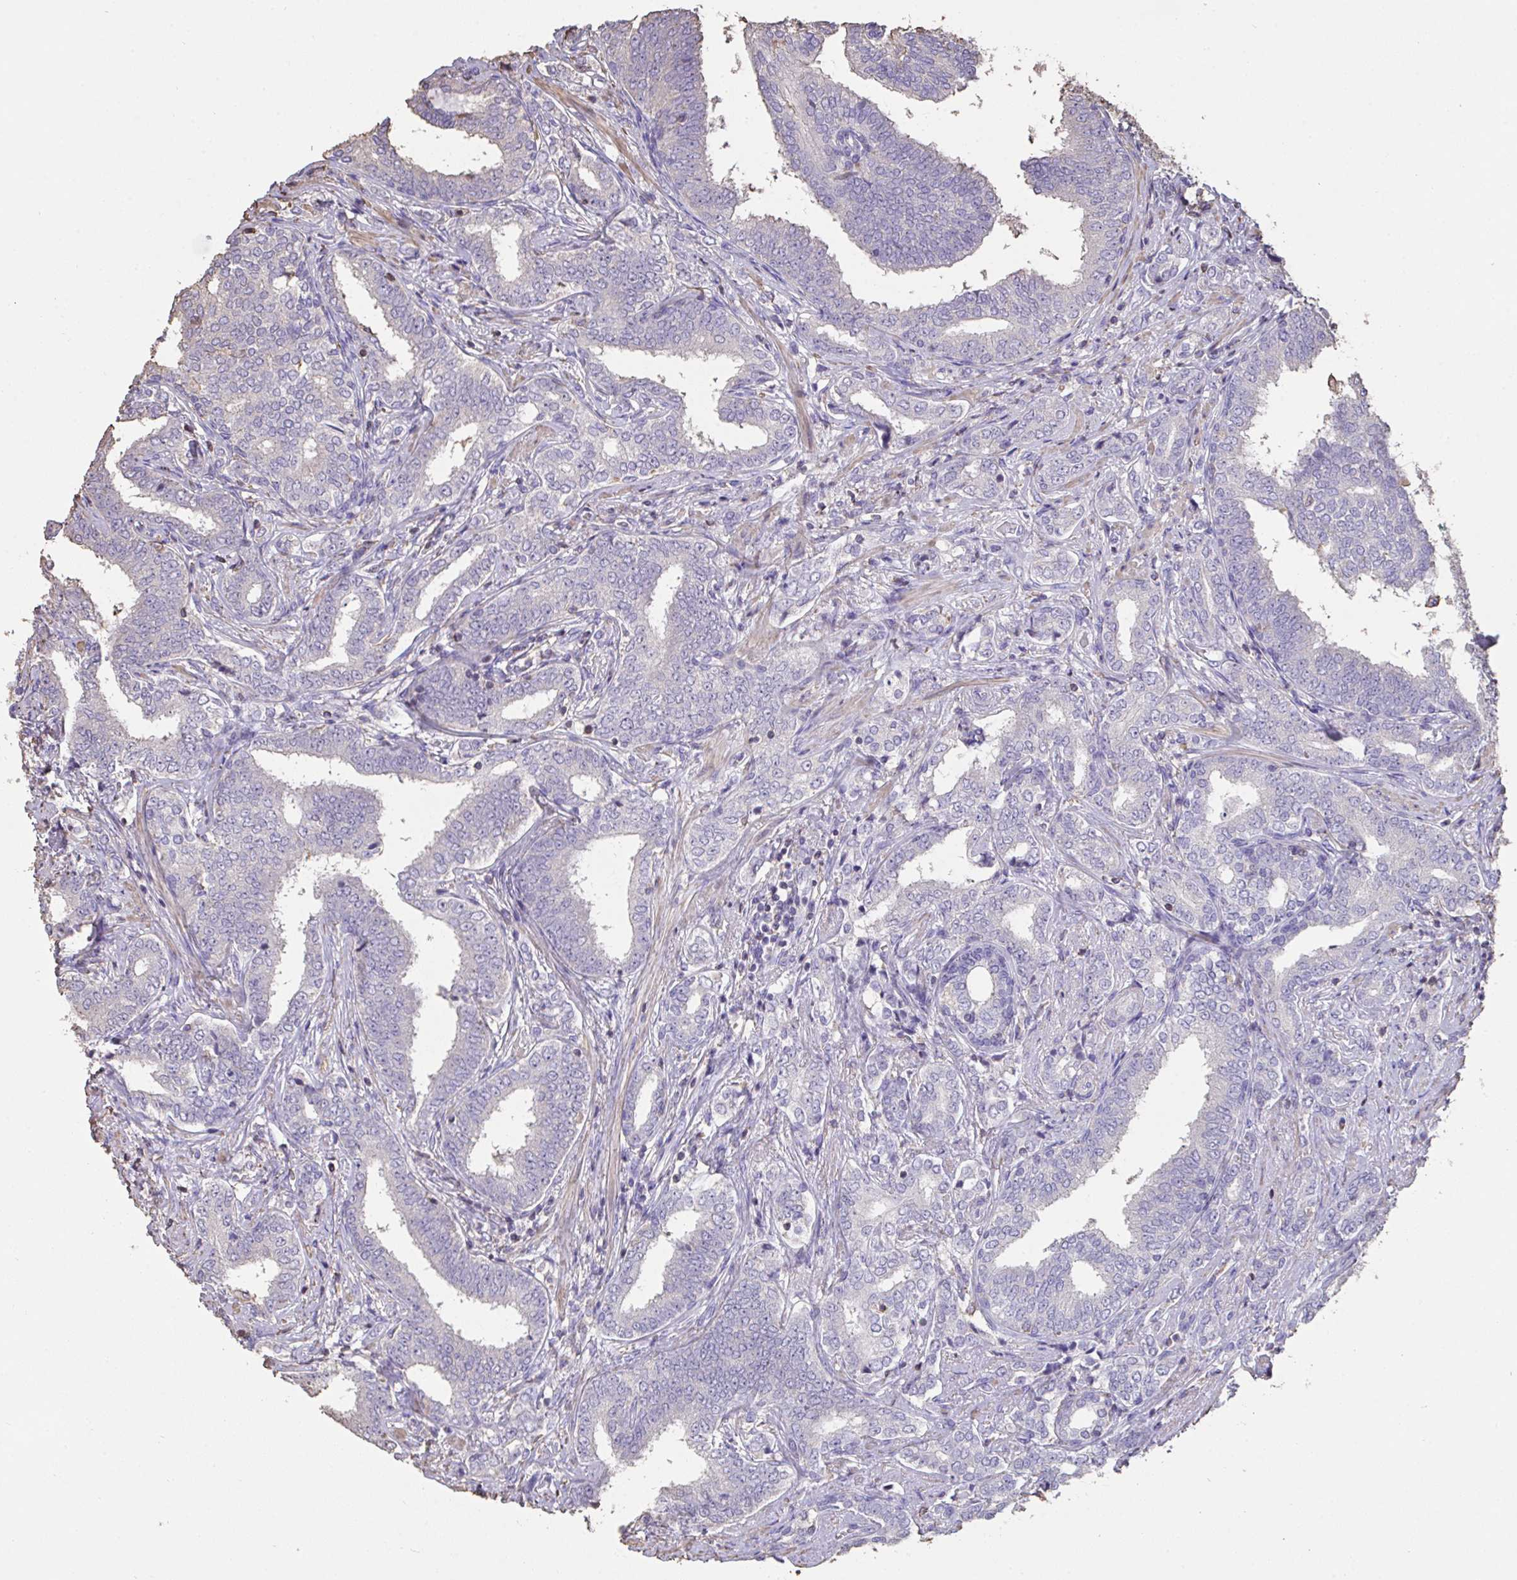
{"staining": {"intensity": "negative", "quantity": "none", "location": "none"}, "tissue": "prostate cancer", "cell_type": "Tumor cells", "image_type": "cancer", "snomed": [{"axis": "morphology", "description": "Adenocarcinoma, High grade"}, {"axis": "topography", "description": "Prostate"}], "caption": "IHC micrograph of human adenocarcinoma (high-grade) (prostate) stained for a protein (brown), which demonstrates no positivity in tumor cells. (Immunohistochemistry (ihc), brightfield microscopy, high magnification).", "gene": "IL23R", "patient": {"sex": "male", "age": 72}}